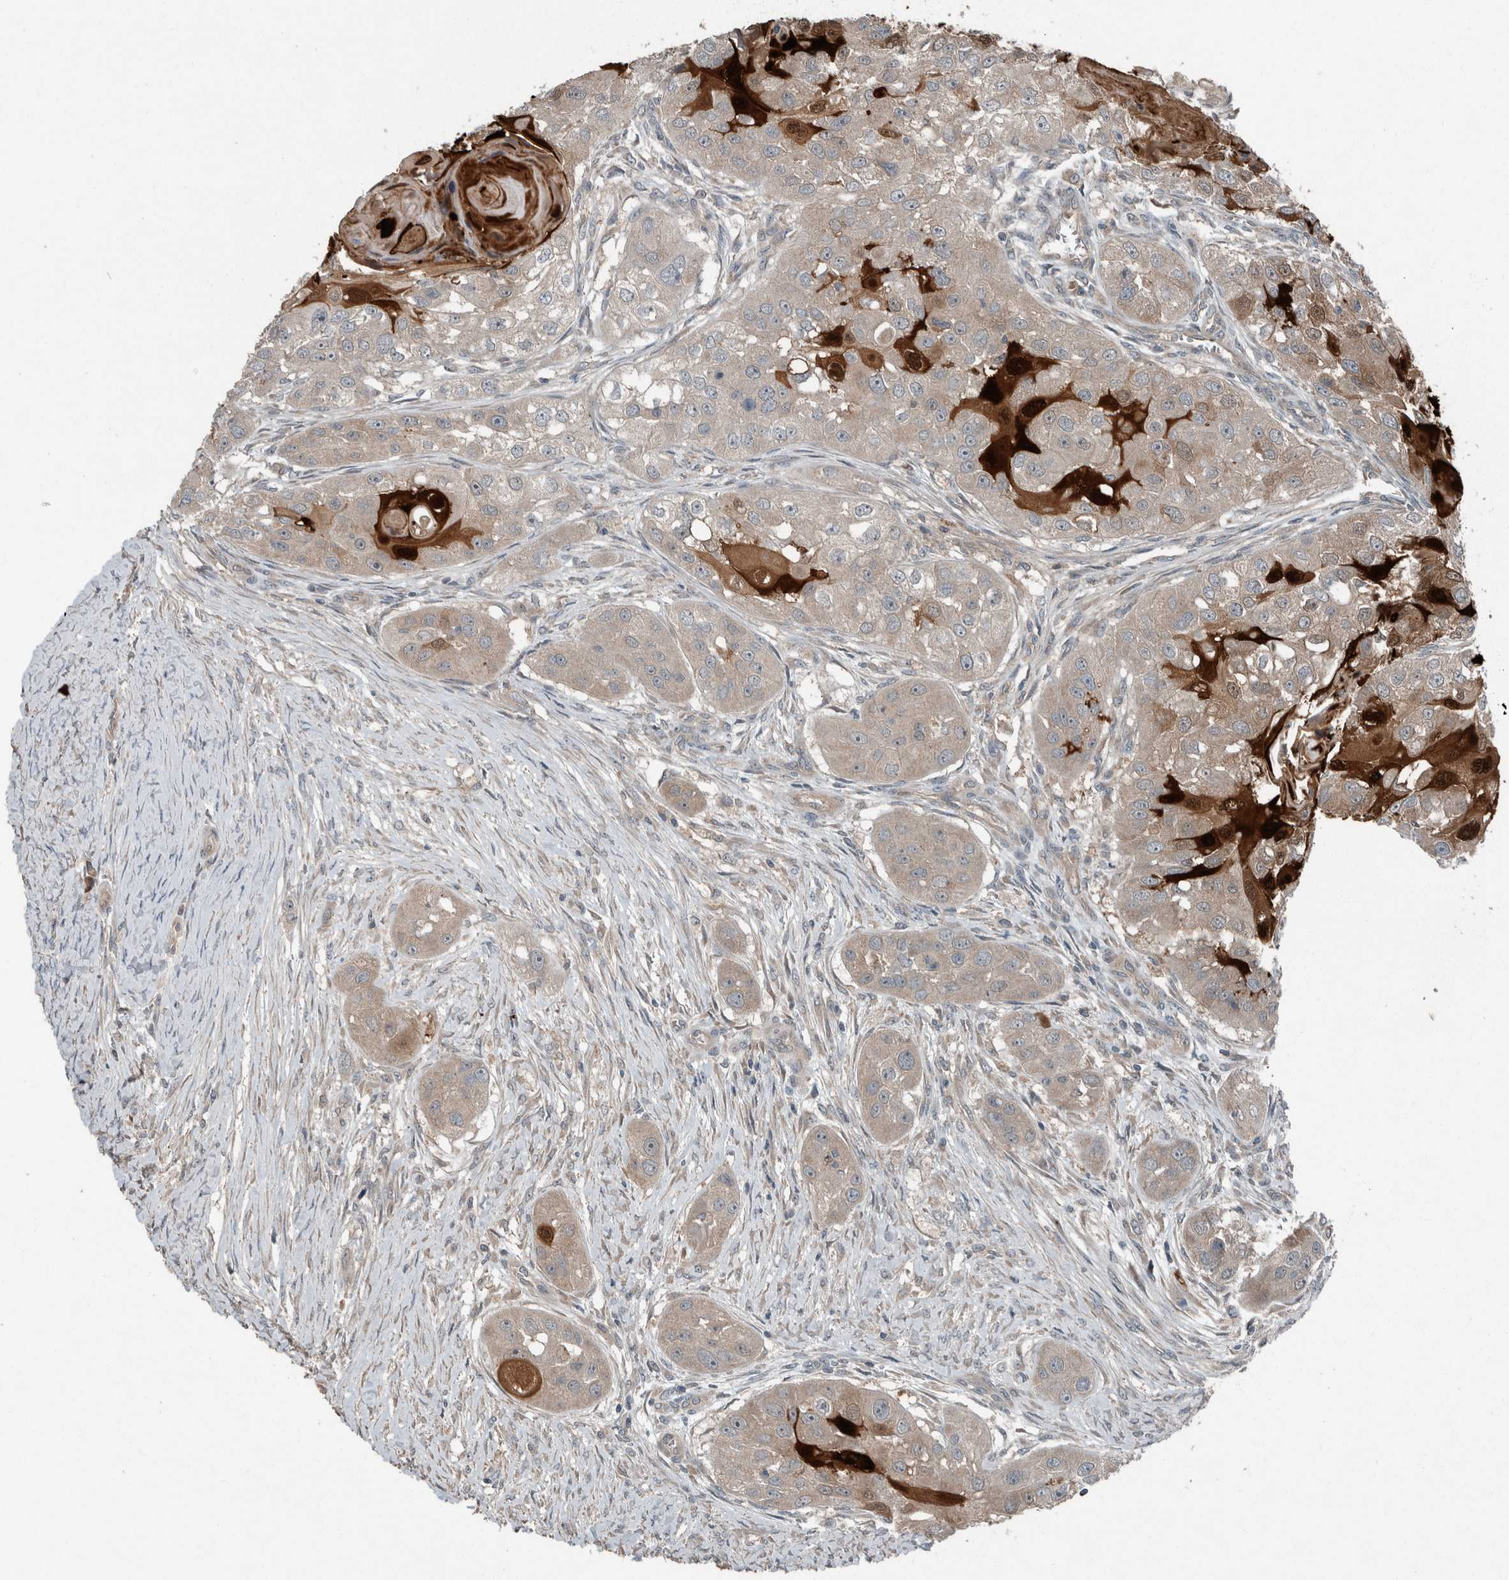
{"staining": {"intensity": "strong", "quantity": "<25%", "location": "cytoplasmic/membranous,nuclear"}, "tissue": "head and neck cancer", "cell_type": "Tumor cells", "image_type": "cancer", "snomed": [{"axis": "morphology", "description": "Normal tissue, NOS"}, {"axis": "morphology", "description": "Squamous cell carcinoma, NOS"}, {"axis": "topography", "description": "Skeletal muscle"}, {"axis": "topography", "description": "Head-Neck"}], "caption": "Brown immunohistochemical staining in head and neck cancer reveals strong cytoplasmic/membranous and nuclear expression in about <25% of tumor cells. The staining was performed using DAB to visualize the protein expression in brown, while the nuclei were stained in blue with hematoxylin (Magnification: 20x).", "gene": "KNTC1", "patient": {"sex": "male", "age": 51}}